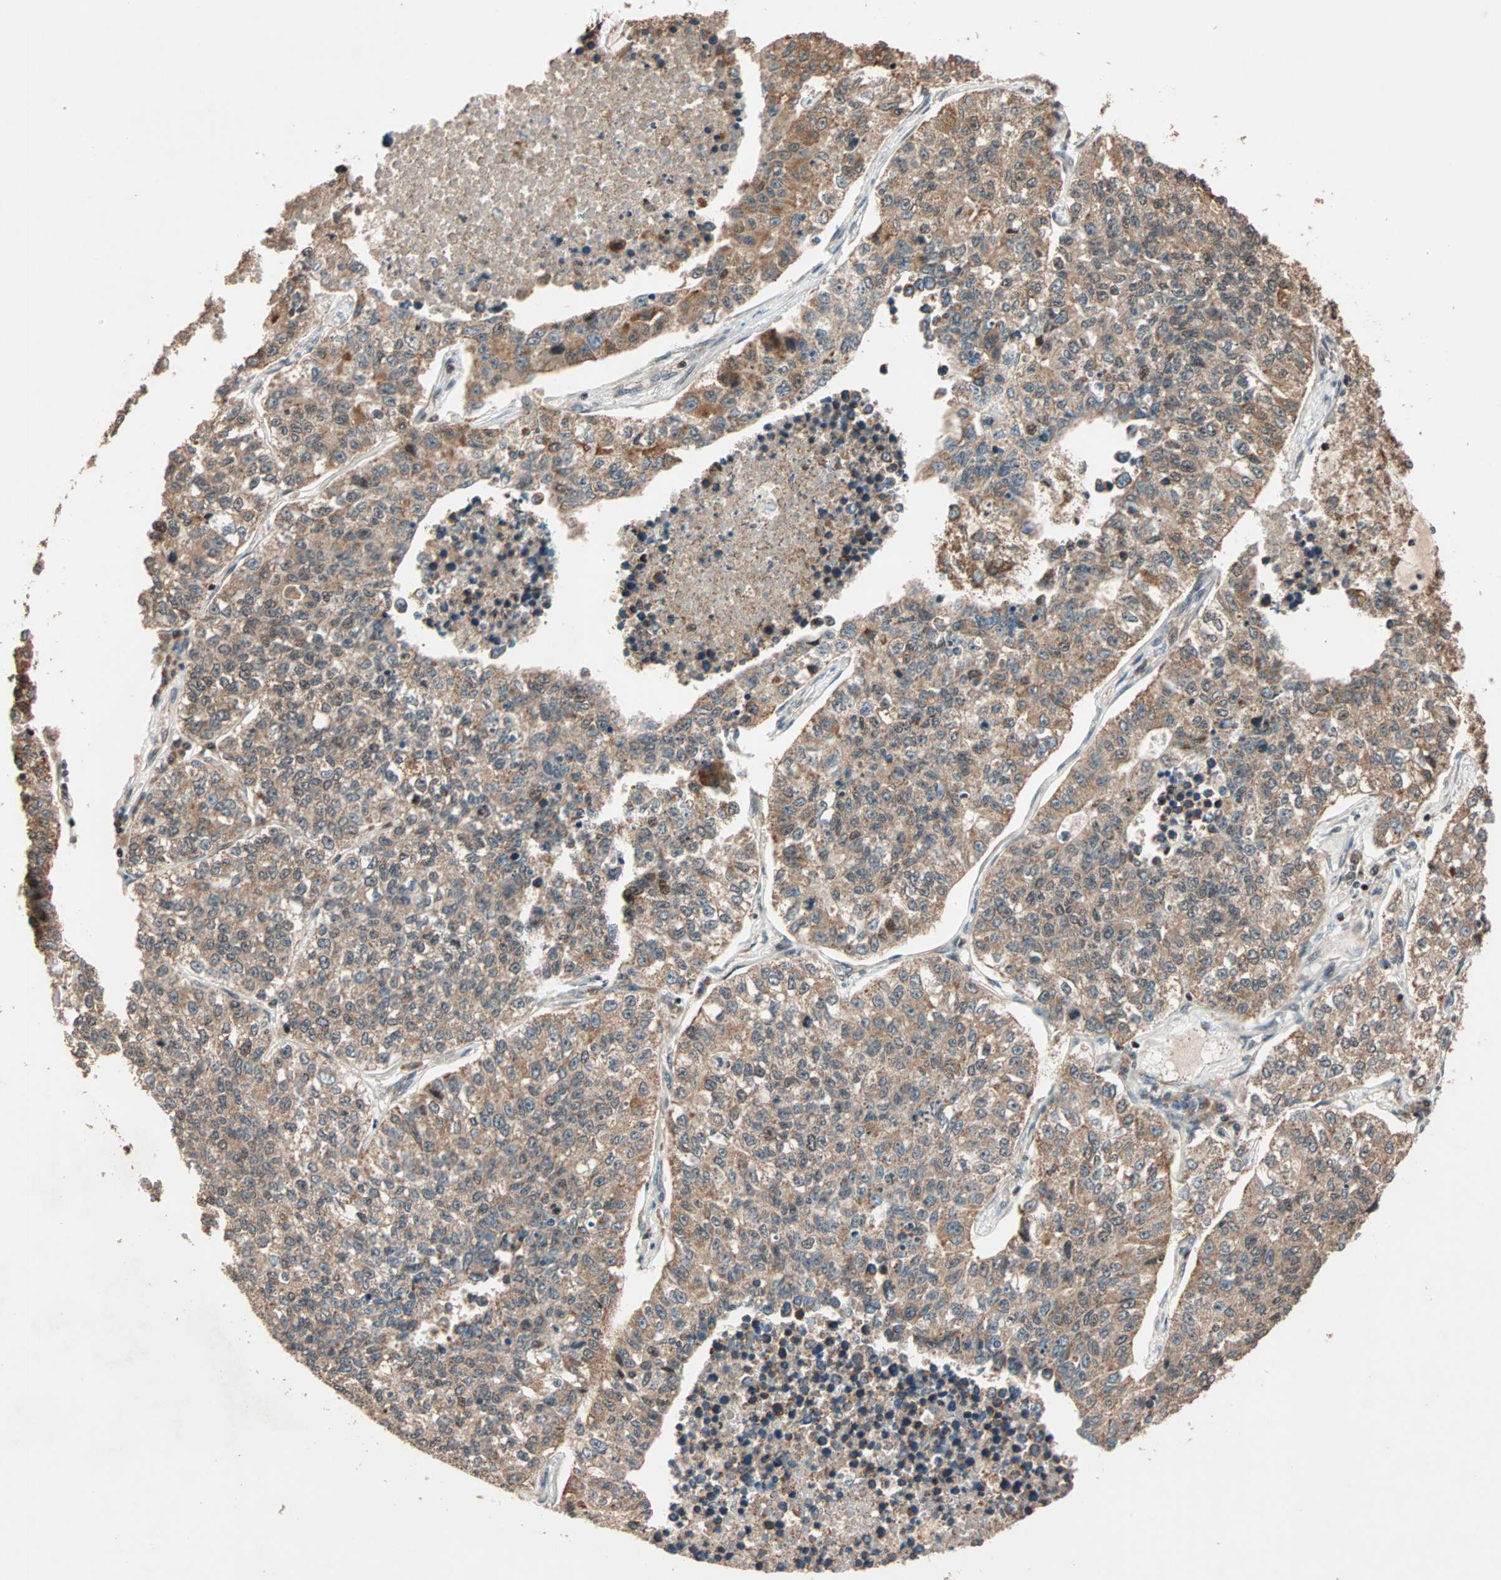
{"staining": {"intensity": "moderate", "quantity": ">75%", "location": "cytoplasmic/membranous"}, "tissue": "lung cancer", "cell_type": "Tumor cells", "image_type": "cancer", "snomed": [{"axis": "morphology", "description": "Adenocarcinoma, NOS"}, {"axis": "topography", "description": "Lung"}], "caption": "Adenocarcinoma (lung) stained for a protein (brown) displays moderate cytoplasmic/membranous positive positivity in about >75% of tumor cells.", "gene": "HECW1", "patient": {"sex": "male", "age": 49}}